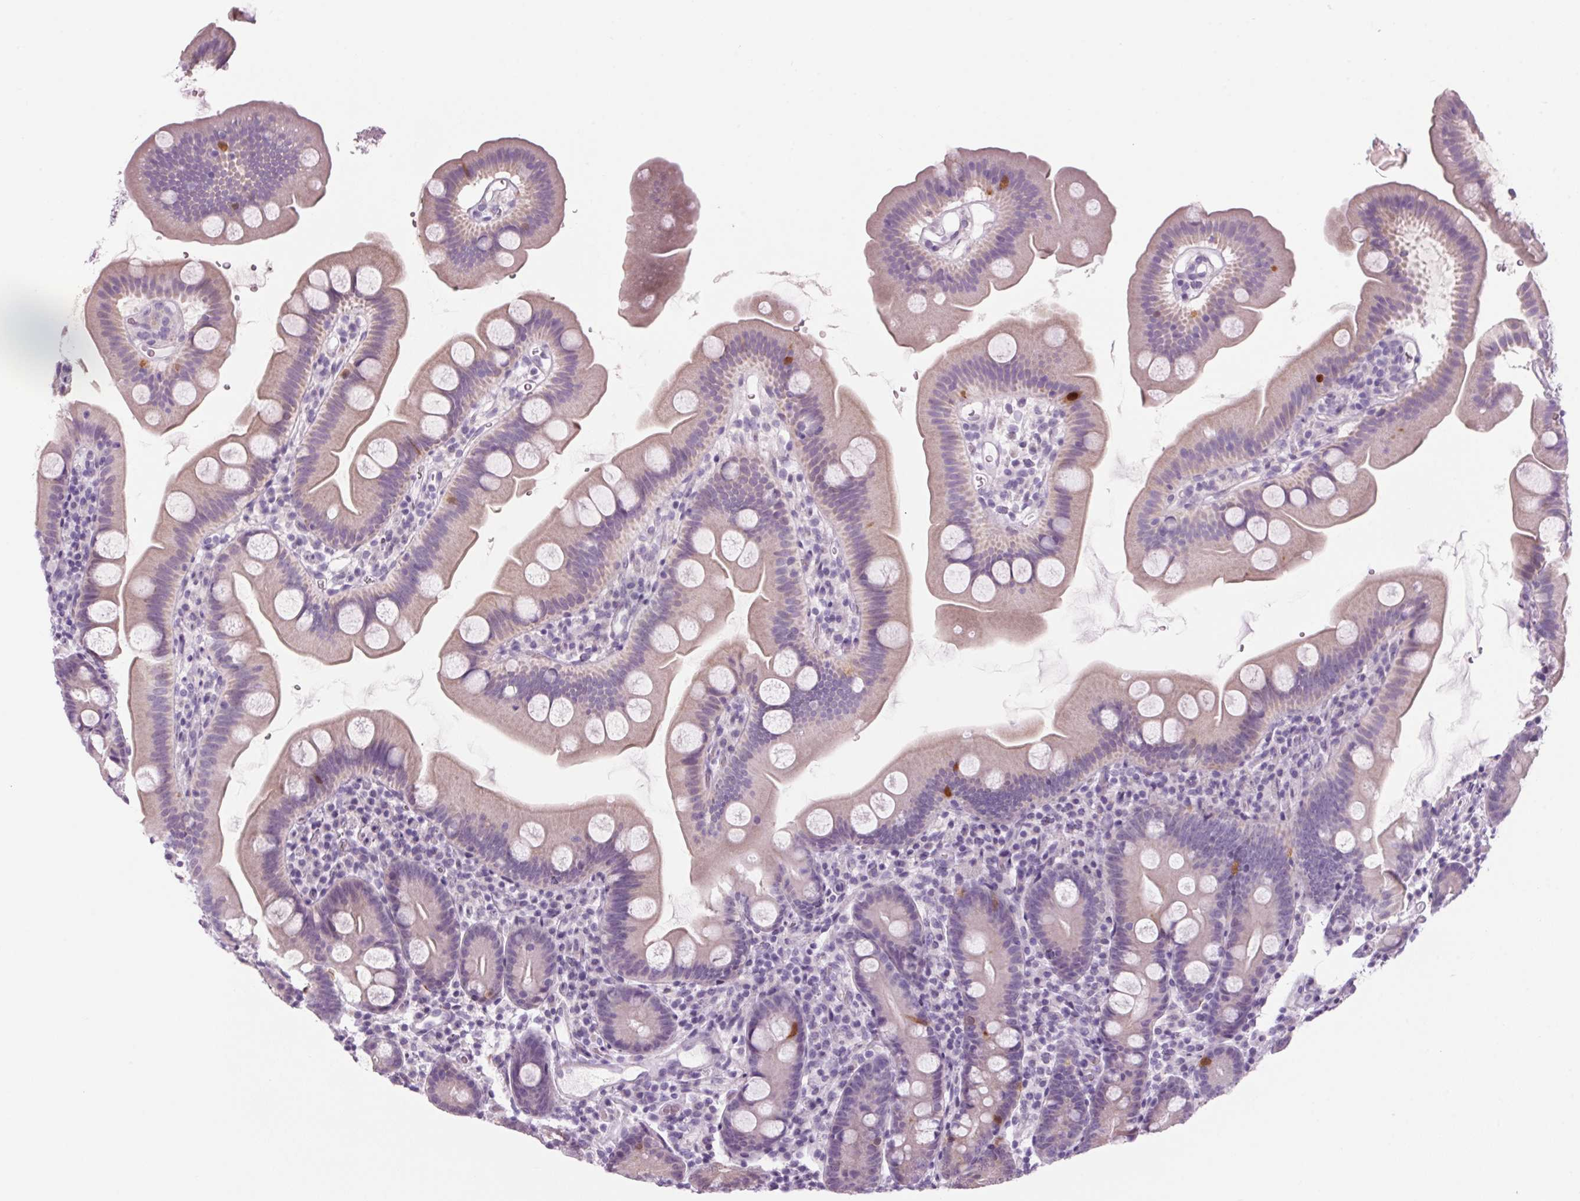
{"staining": {"intensity": "weak", "quantity": "<25%", "location": "cytoplasmic/membranous"}, "tissue": "small intestine", "cell_type": "Glandular cells", "image_type": "normal", "snomed": [{"axis": "morphology", "description": "Normal tissue, NOS"}, {"axis": "topography", "description": "Small intestine"}], "caption": "Glandular cells show no significant protein staining in normal small intestine. (DAB IHC visualized using brightfield microscopy, high magnification).", "gene": "PPP1R1A", "patient": {"sex": "female", "age": 68}}